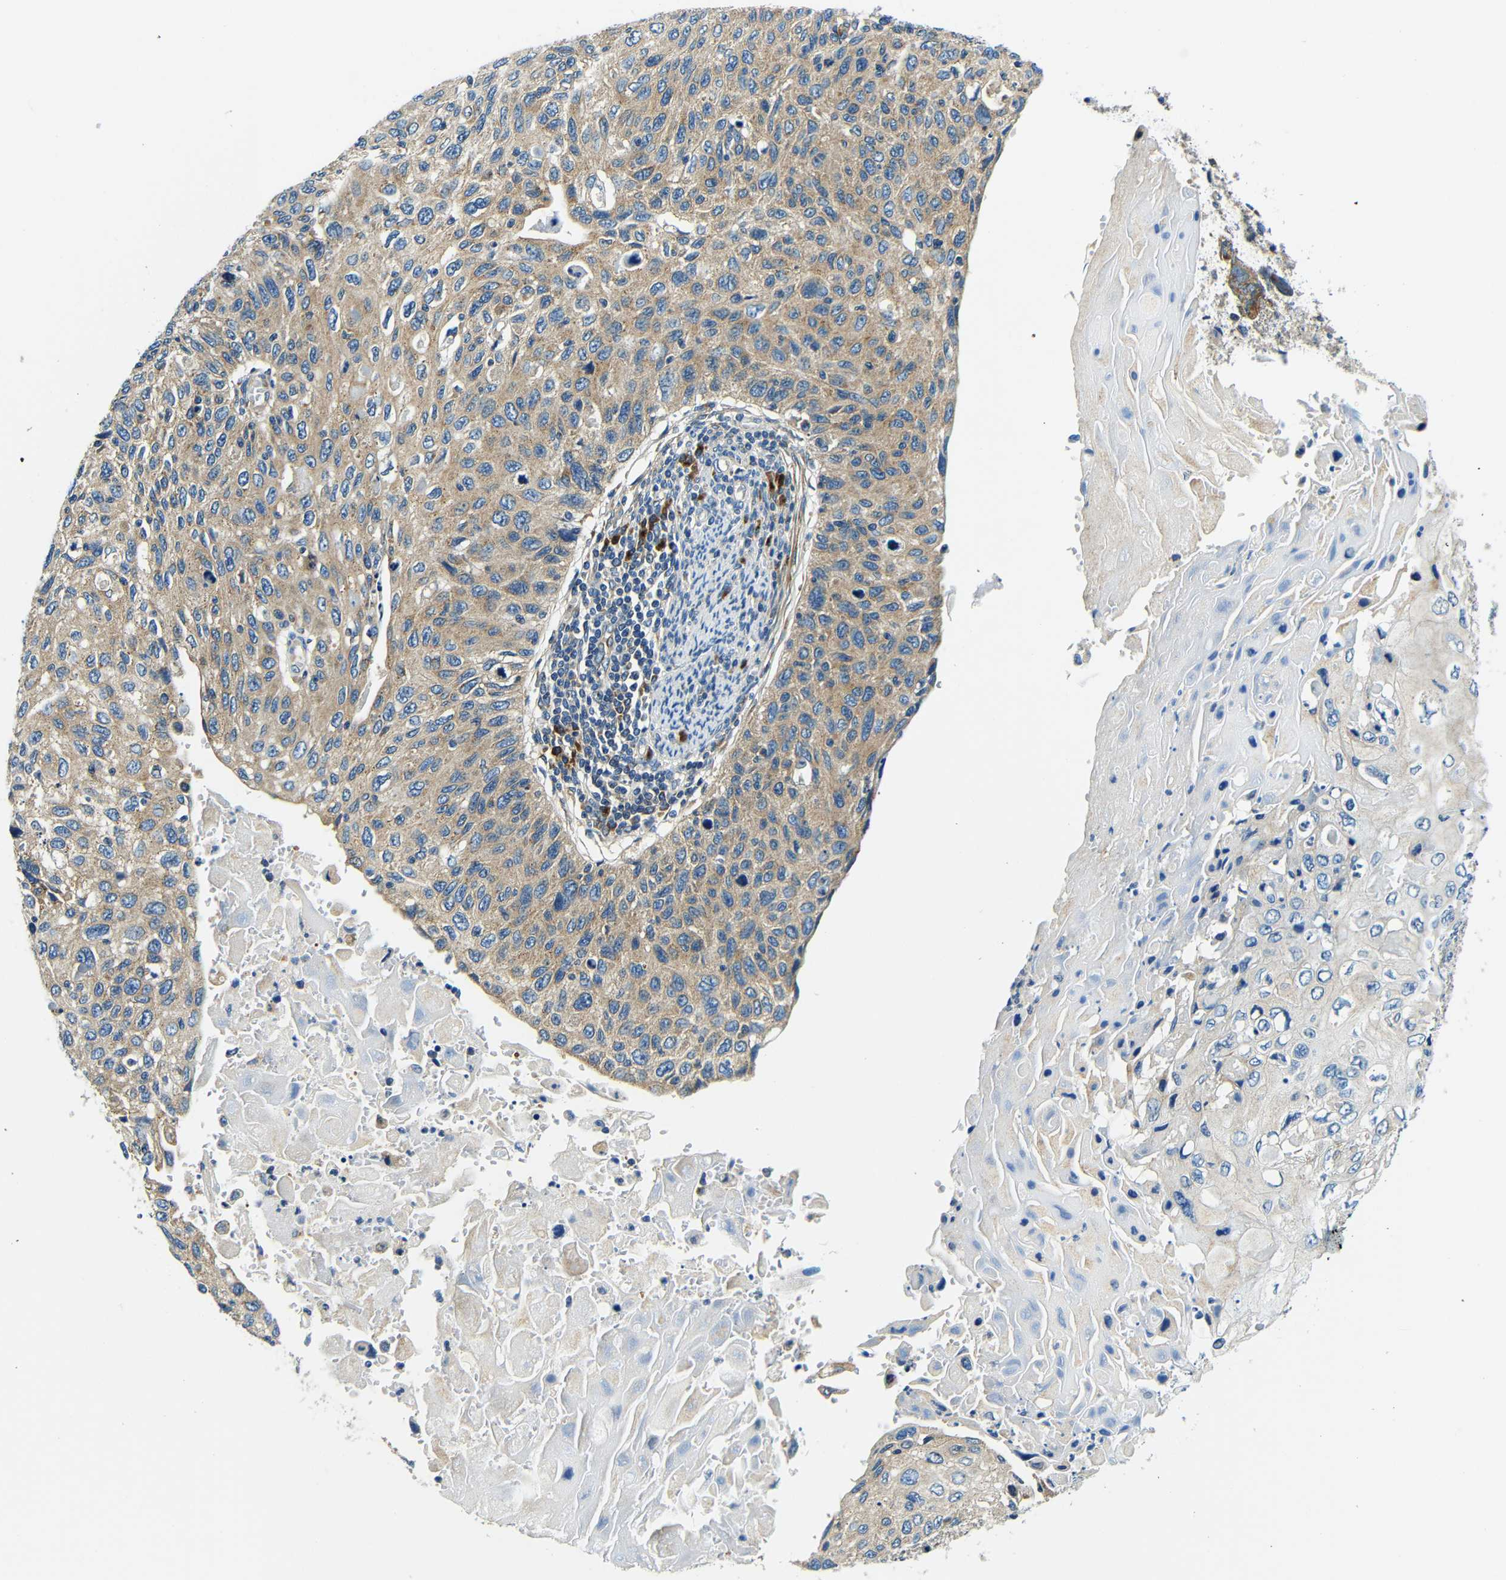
{"staining": {"intensity": "moderate", "quantity": ">75%", "location": "cytoplasmic/membranous"}, "tissue": "cervical cancer", "cell_type": "Tumor cells", "image_type": "cancer", "snomed": [{"axis": "morphology", "description": "Squamous cell carcinoma, NOS"}, {"axis": "topography", "description": "Cervix"}], "caption": "High-power microscopy captured an immunohistochemistry photomicrograph of cervical cancer (squamous cell carcinoma), revealing moderate cytoplasmic/membranous staining in about >75% of tumor cells.", "gene": "USO1", "patient": {"sex": "female", "age": 70}}